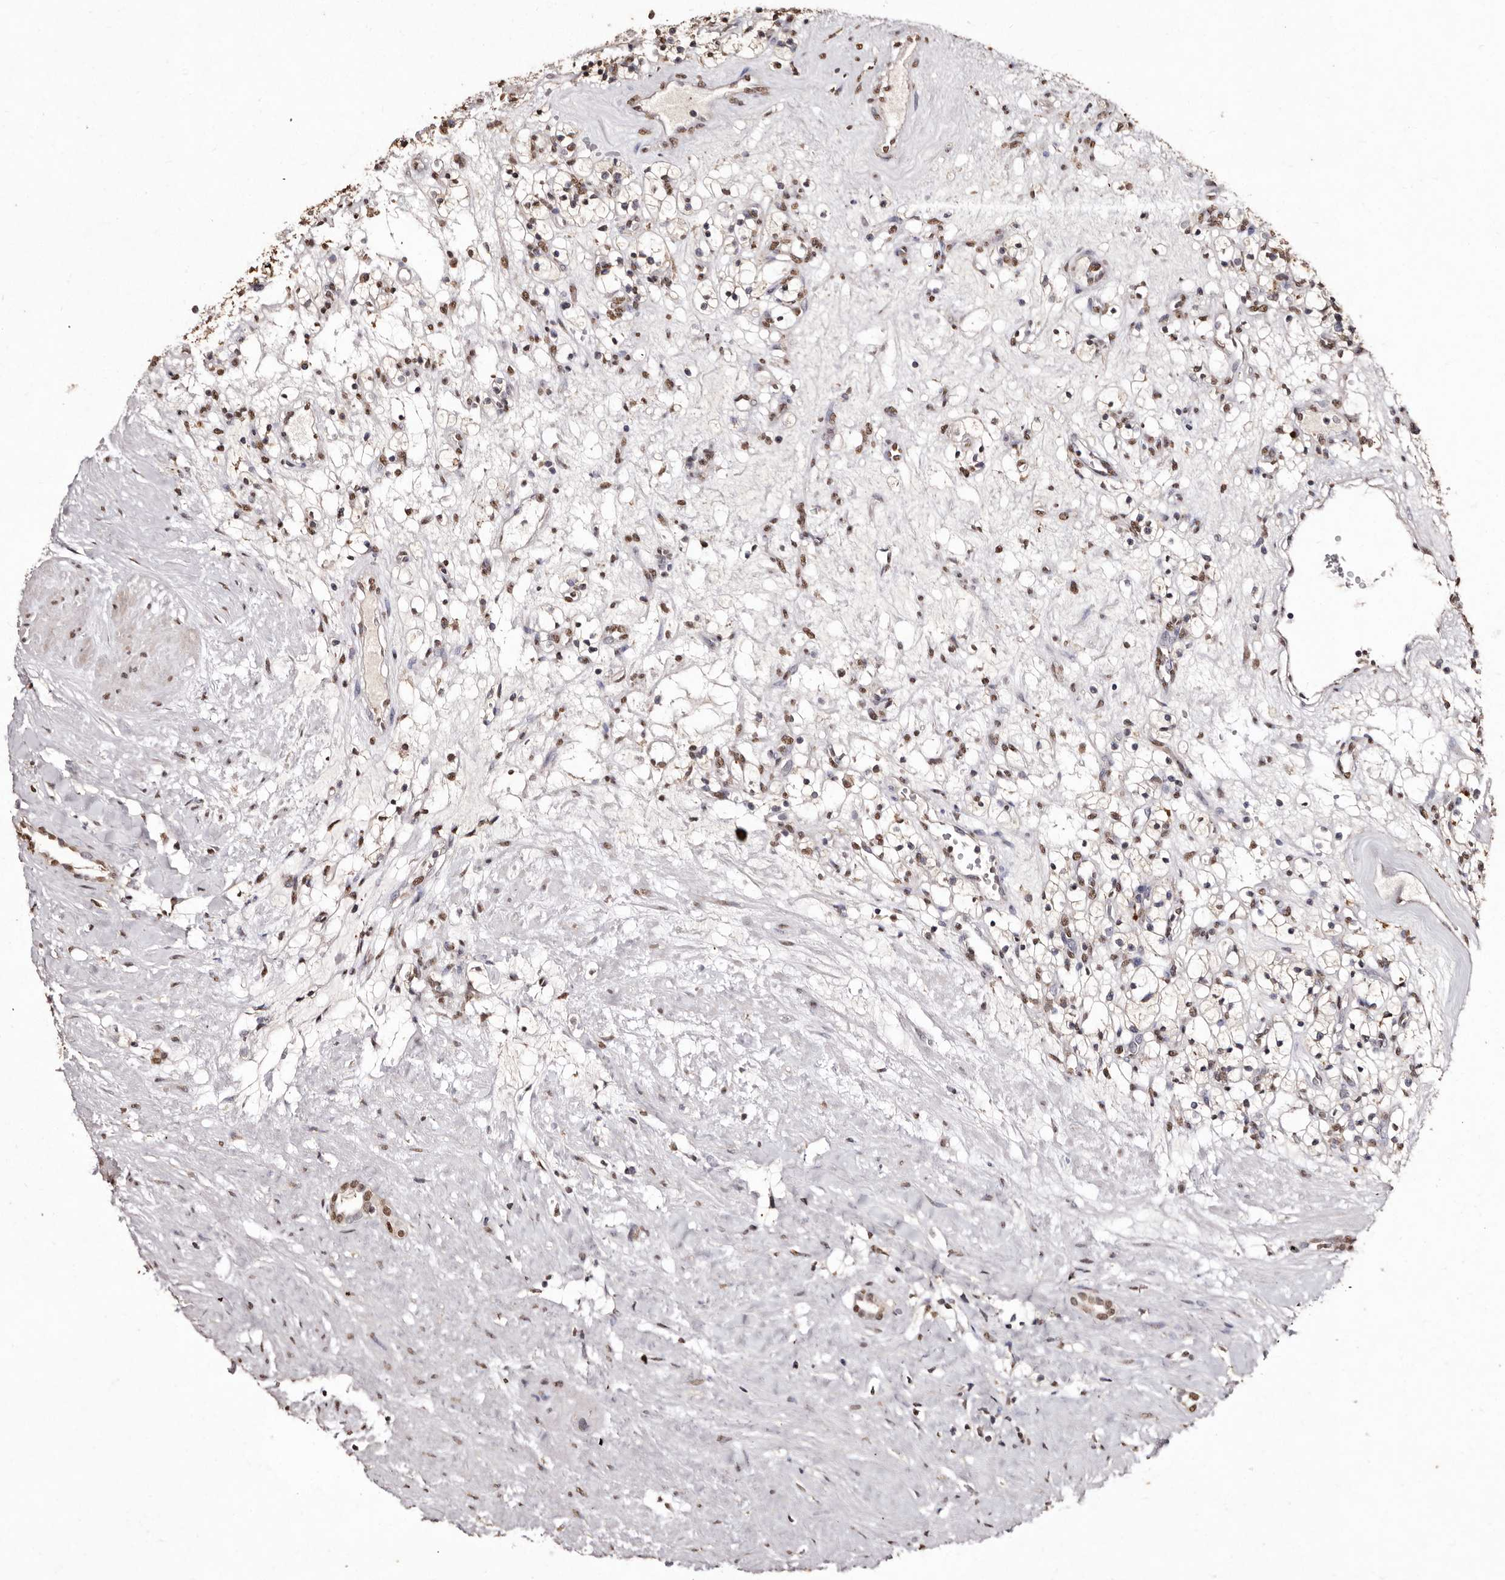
{"staining": {"intensity": "moderate", "quantity": ">75%", "location": "nuclear"}, "tissue": "renal cancer", "cell_type": "Tumor cells", "image_type": "cancer", "snomed": [{"axis": "morphology", "description": "Adenocarcinoma, NOS"}, {"axis": "topography", "description": "Kidney"}], "caption": "About >75% of tumor cells in renal adenocarcinoma show moderate nuclear protein expression as visualized by brown immunohistochemical staining.", "gene": "ERBB4", "patient": {"sex": "female", "age": 57}}